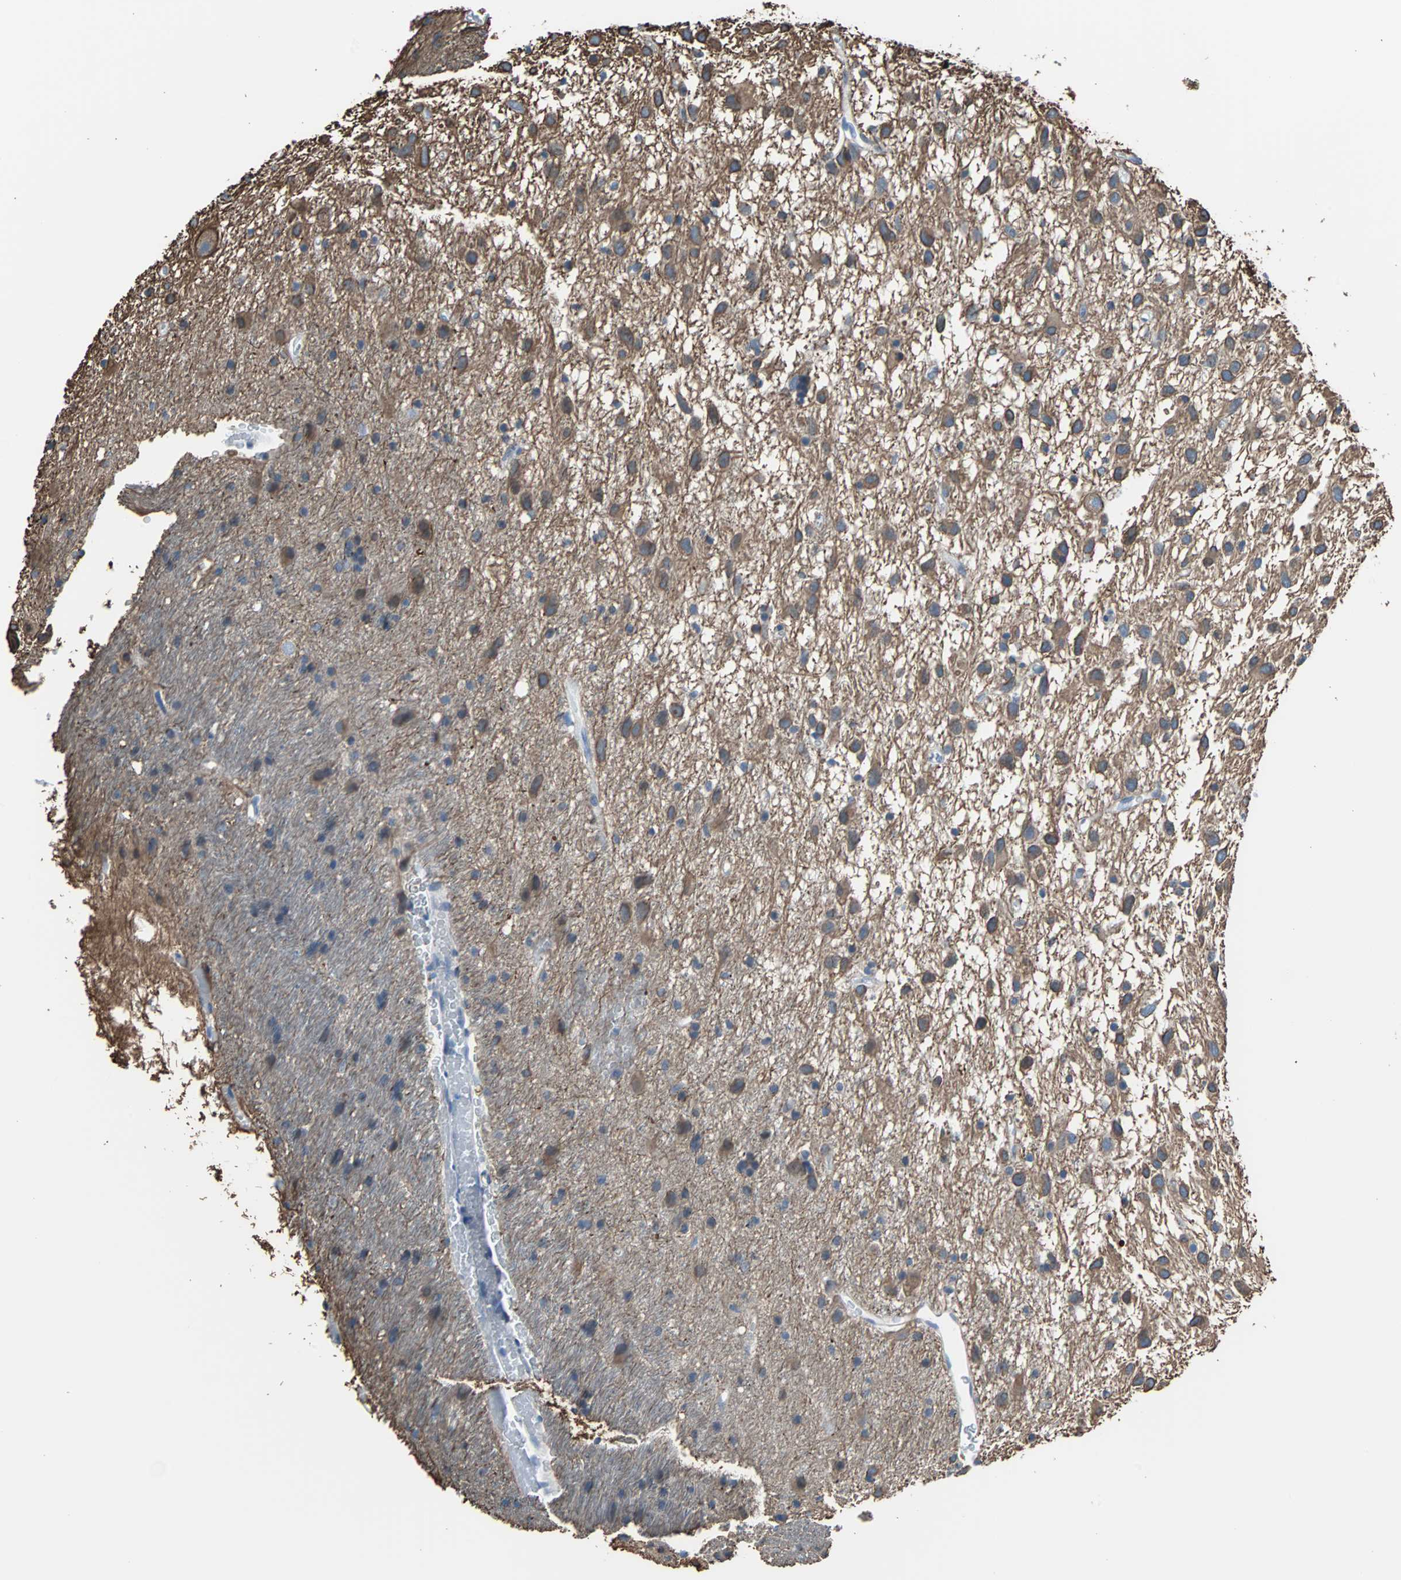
{"staining": {"intensity": "moderate", "quantity": ">75%", "location": "cytoplasmic/membranous"}, "tissue": "glioma", "cell_type": "Tumor cells", "image_type": "cancer", "snomed": [{"axis": "morphology", "description": "Glioma, malignant, Low grade"}, {"axis": "topography", "description": "Brain"}], "caption": "Human malignant low-grade glioma stained for a protein (brown) shows moderate cytoplasmic/membranous positive expression in approximately >75% of tumor cells.", "gene": "KRT7", "patient": {"sex": "male", "age": 77}}